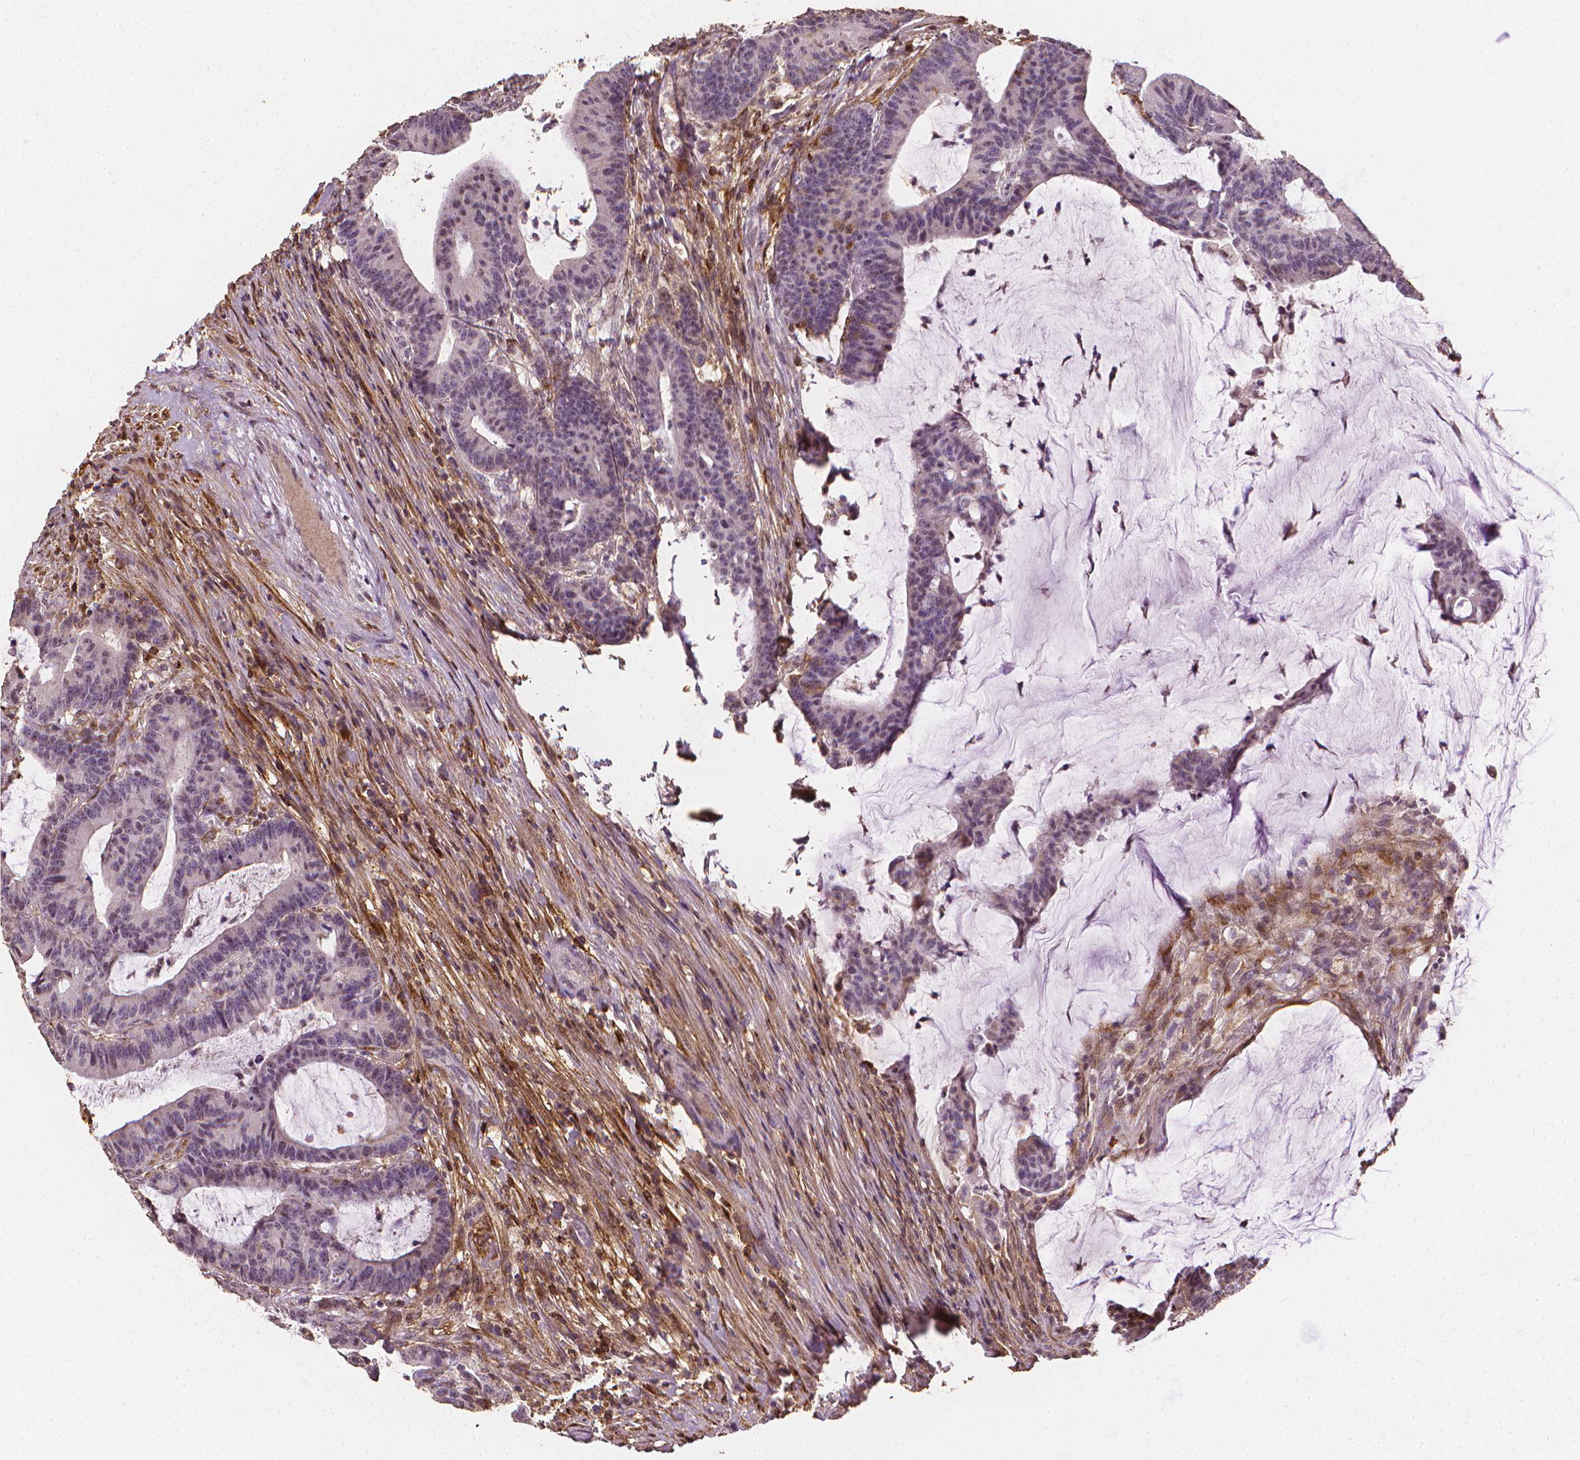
{"staining": {"intensity": "negative", "quantity": "none", "location": "none"}, "tissue": "colorectal cancer", "cell_type": "Tumor cells", "image_type": "cancer", "snomed": [{"axis": "morphology", "description": "Adenocarcinoma, NOS"}, {"axis": "topography", "description": "Colon"}], "caption": "A photomicrograph of colorectal cancer stained for a protein demonstrates no brown staining in tumor cells. (Immunohistochemistry (ihc), brightfield microscopy, high magnification).", "gene": "DCN", "patient": {"sex": "female", "age": 78}}